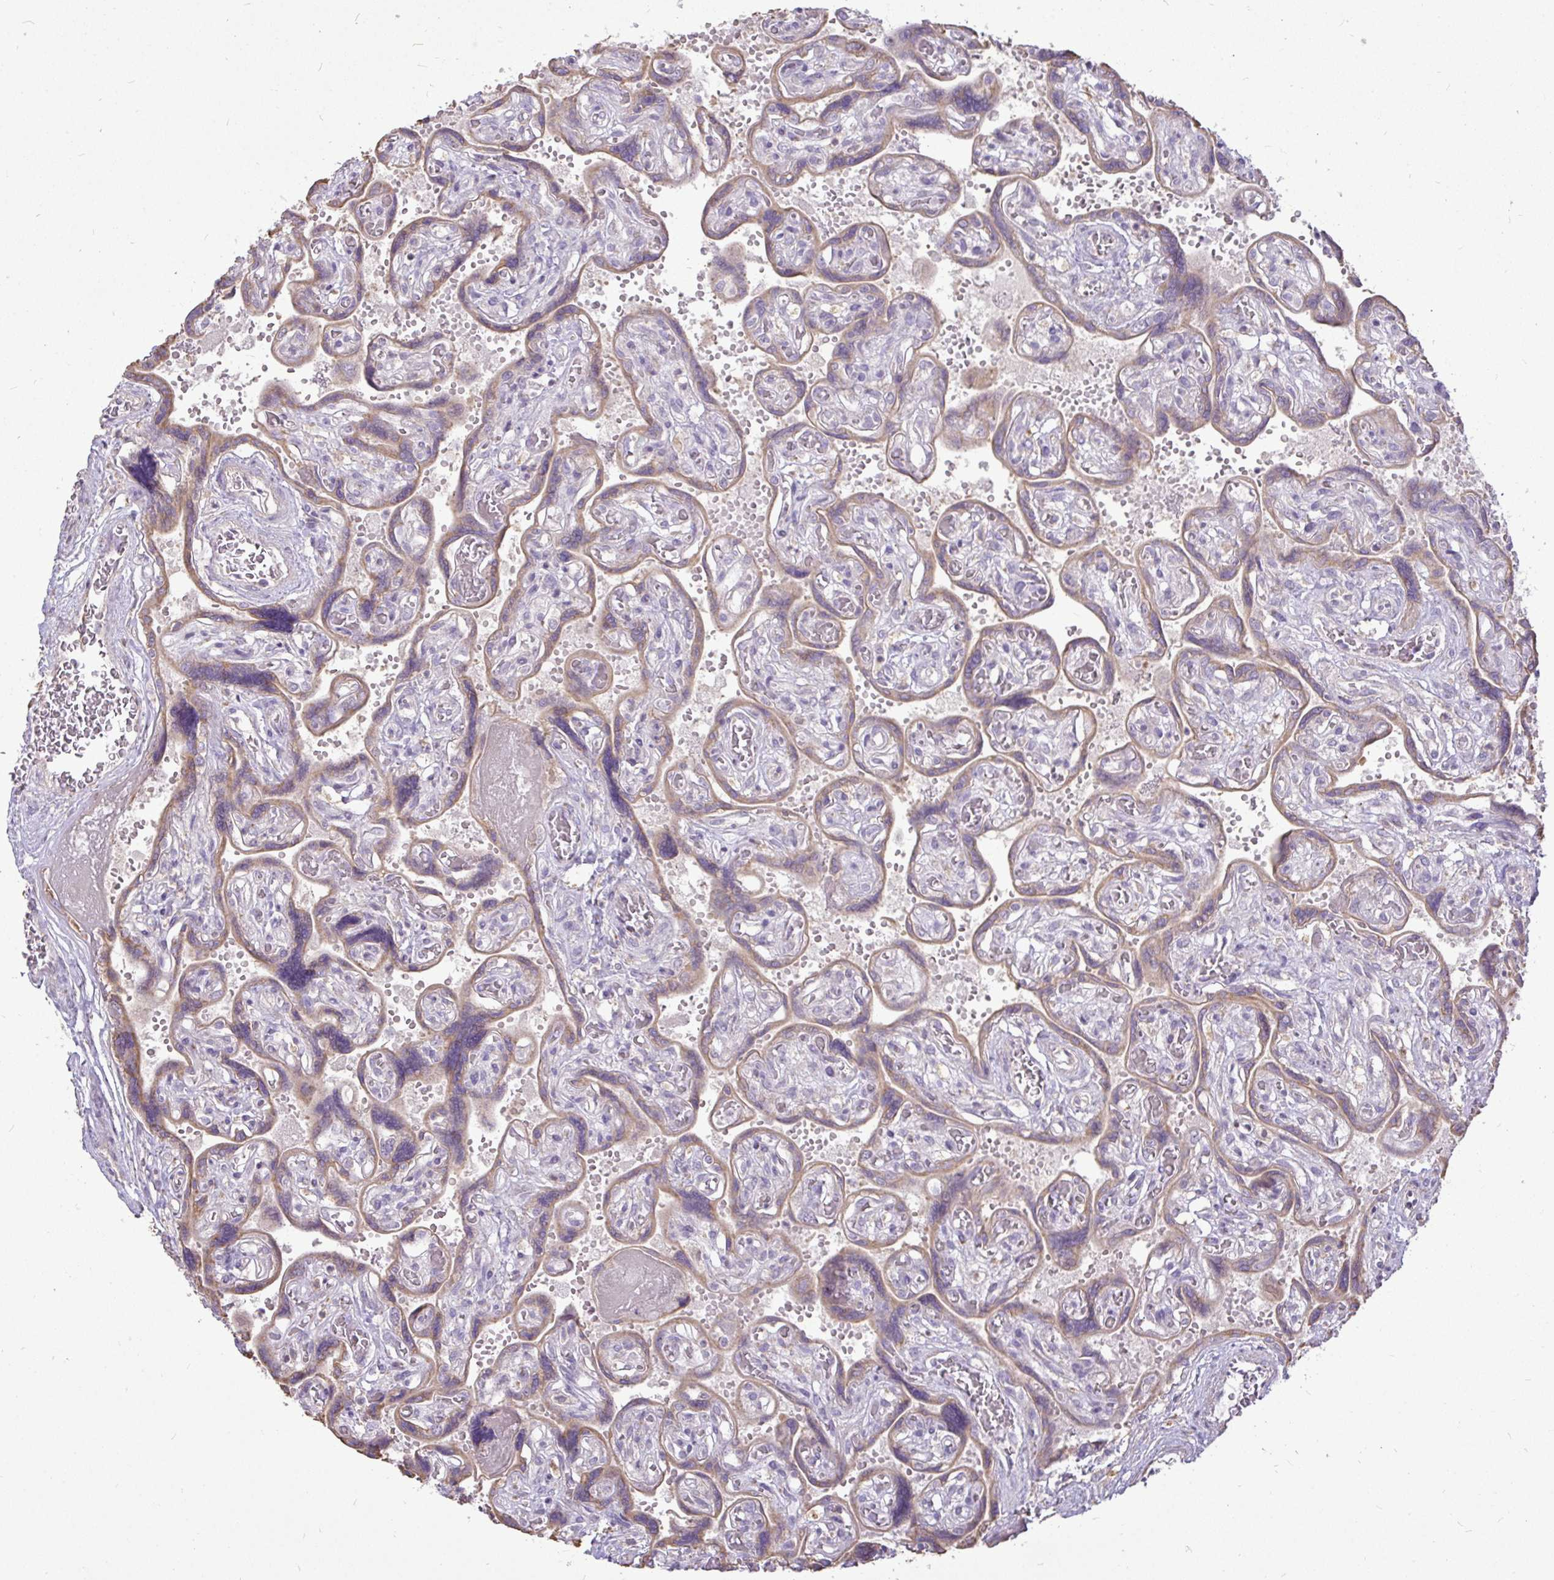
{"staining": {"intensity": "negative", "quantity": "none", "location": "none"}, "tissue": "placenta", "cell_type": "Decidual cells", "image_type": "normal", "snomed": [{"axis": "morphology", "description": "Normal tissue, NOS"}, {"axis": "topography", "description": "Placenta"}], "caption": "This is a micrograph of immunohistochemistry (IHC) staining of benign placenta, which shows no positivity in decidual cells.", "gene": "STRIP1", "patient": {"sex": "female", "age": 32}}